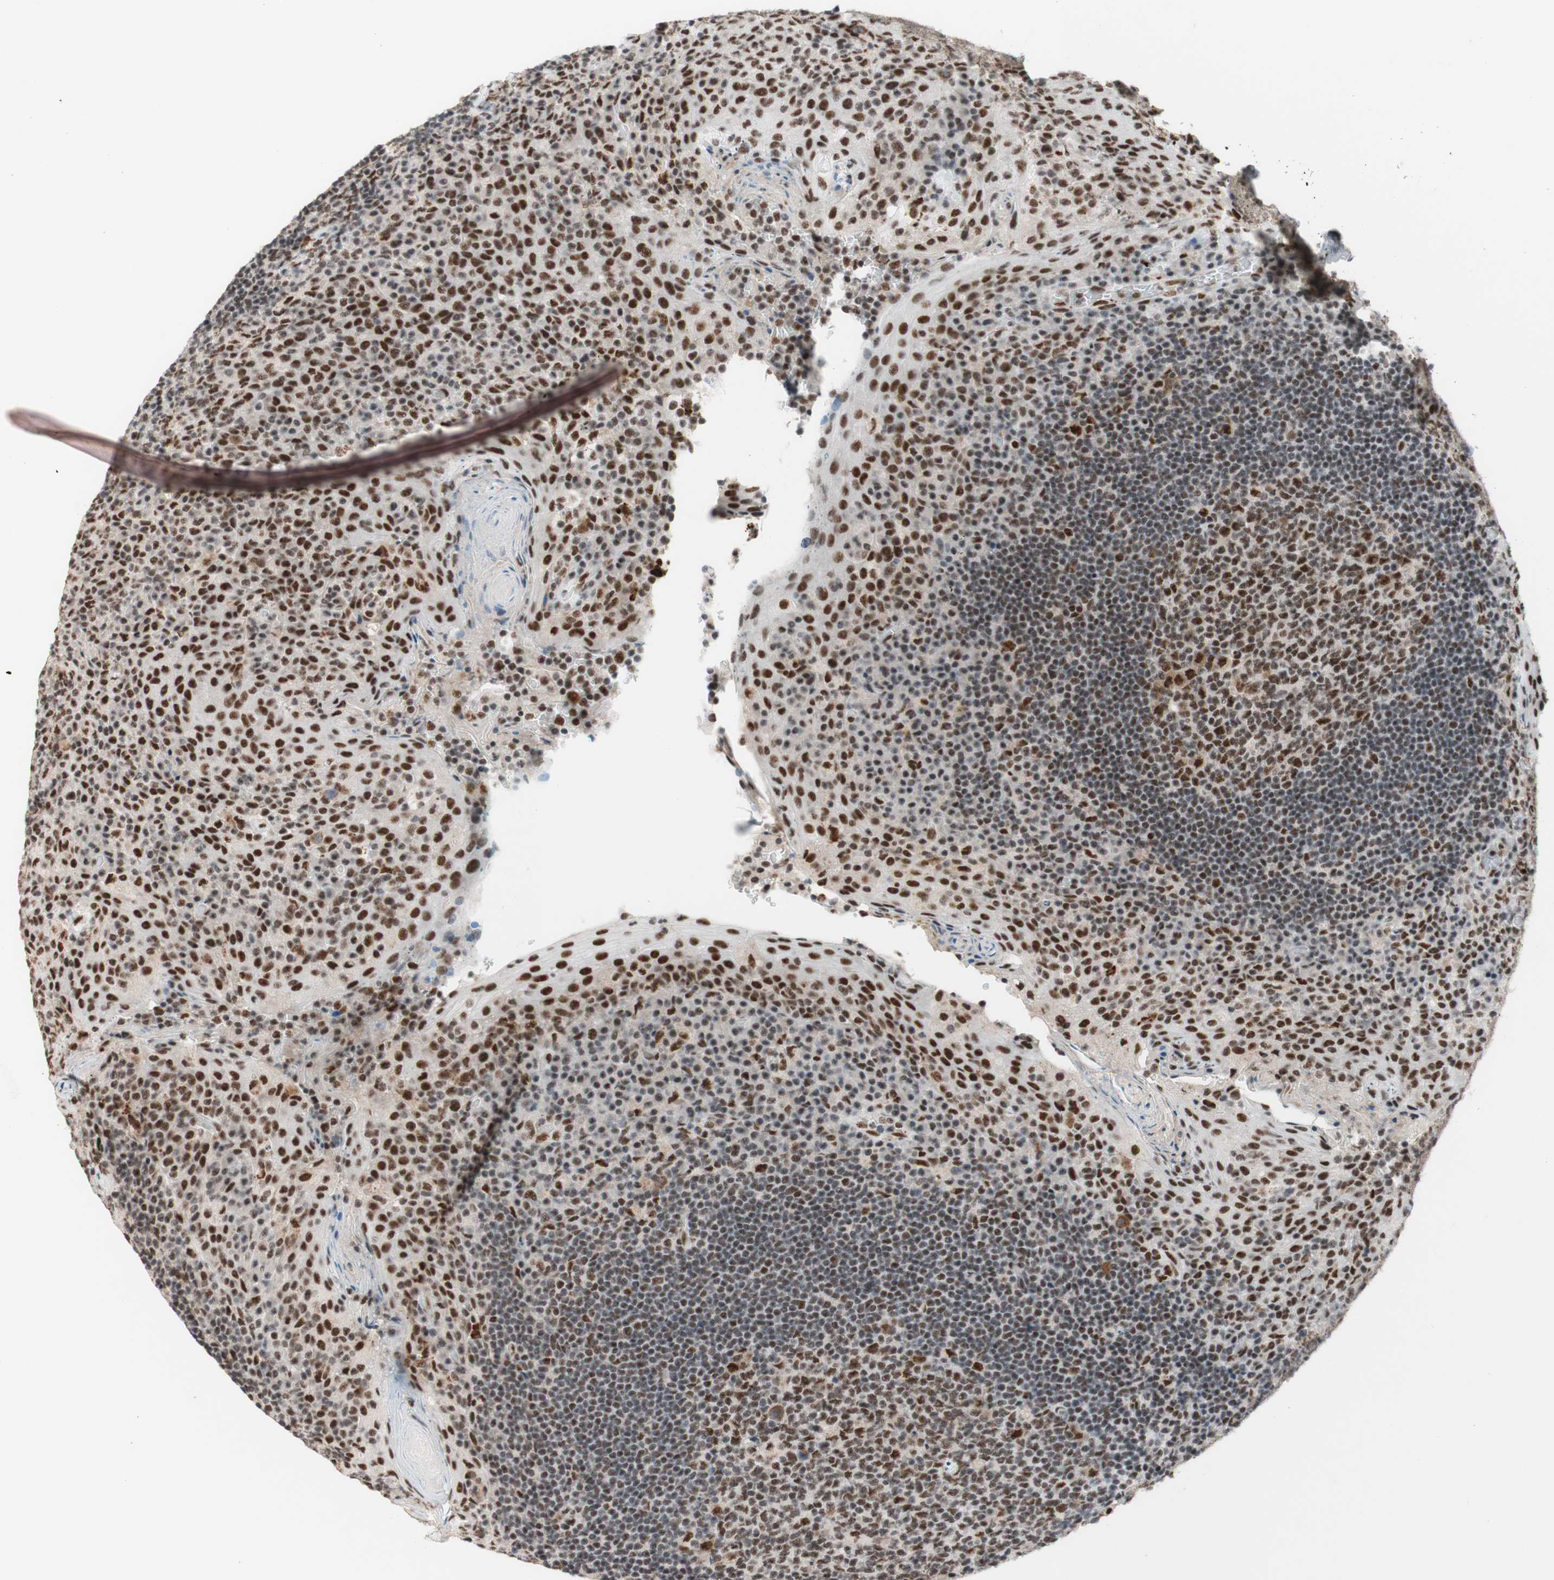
{"staining": {"intensity": "strong", "quantity": ">75%", "location": "nuclear"}, "tissue": "tonsil", "cell_type": "Germinal center cells", "image_type": "normal", "snomed": [{"axis": "morphology", "description": "Normal tissue, NOS"}, {"axis": "topography", "description": "Tonsil"}], "caption": "Benign tonsil demonstrates strong nuclear expression in about >75% of germinal center cells Using DAB (3,3'-diaminobenzidine) (brown) and hematoxylin (blue) stains, captured at high magnification using brightfield microscopy..", "gene": "PRPF19", "patient": {"sex": "male", "age": 17}}